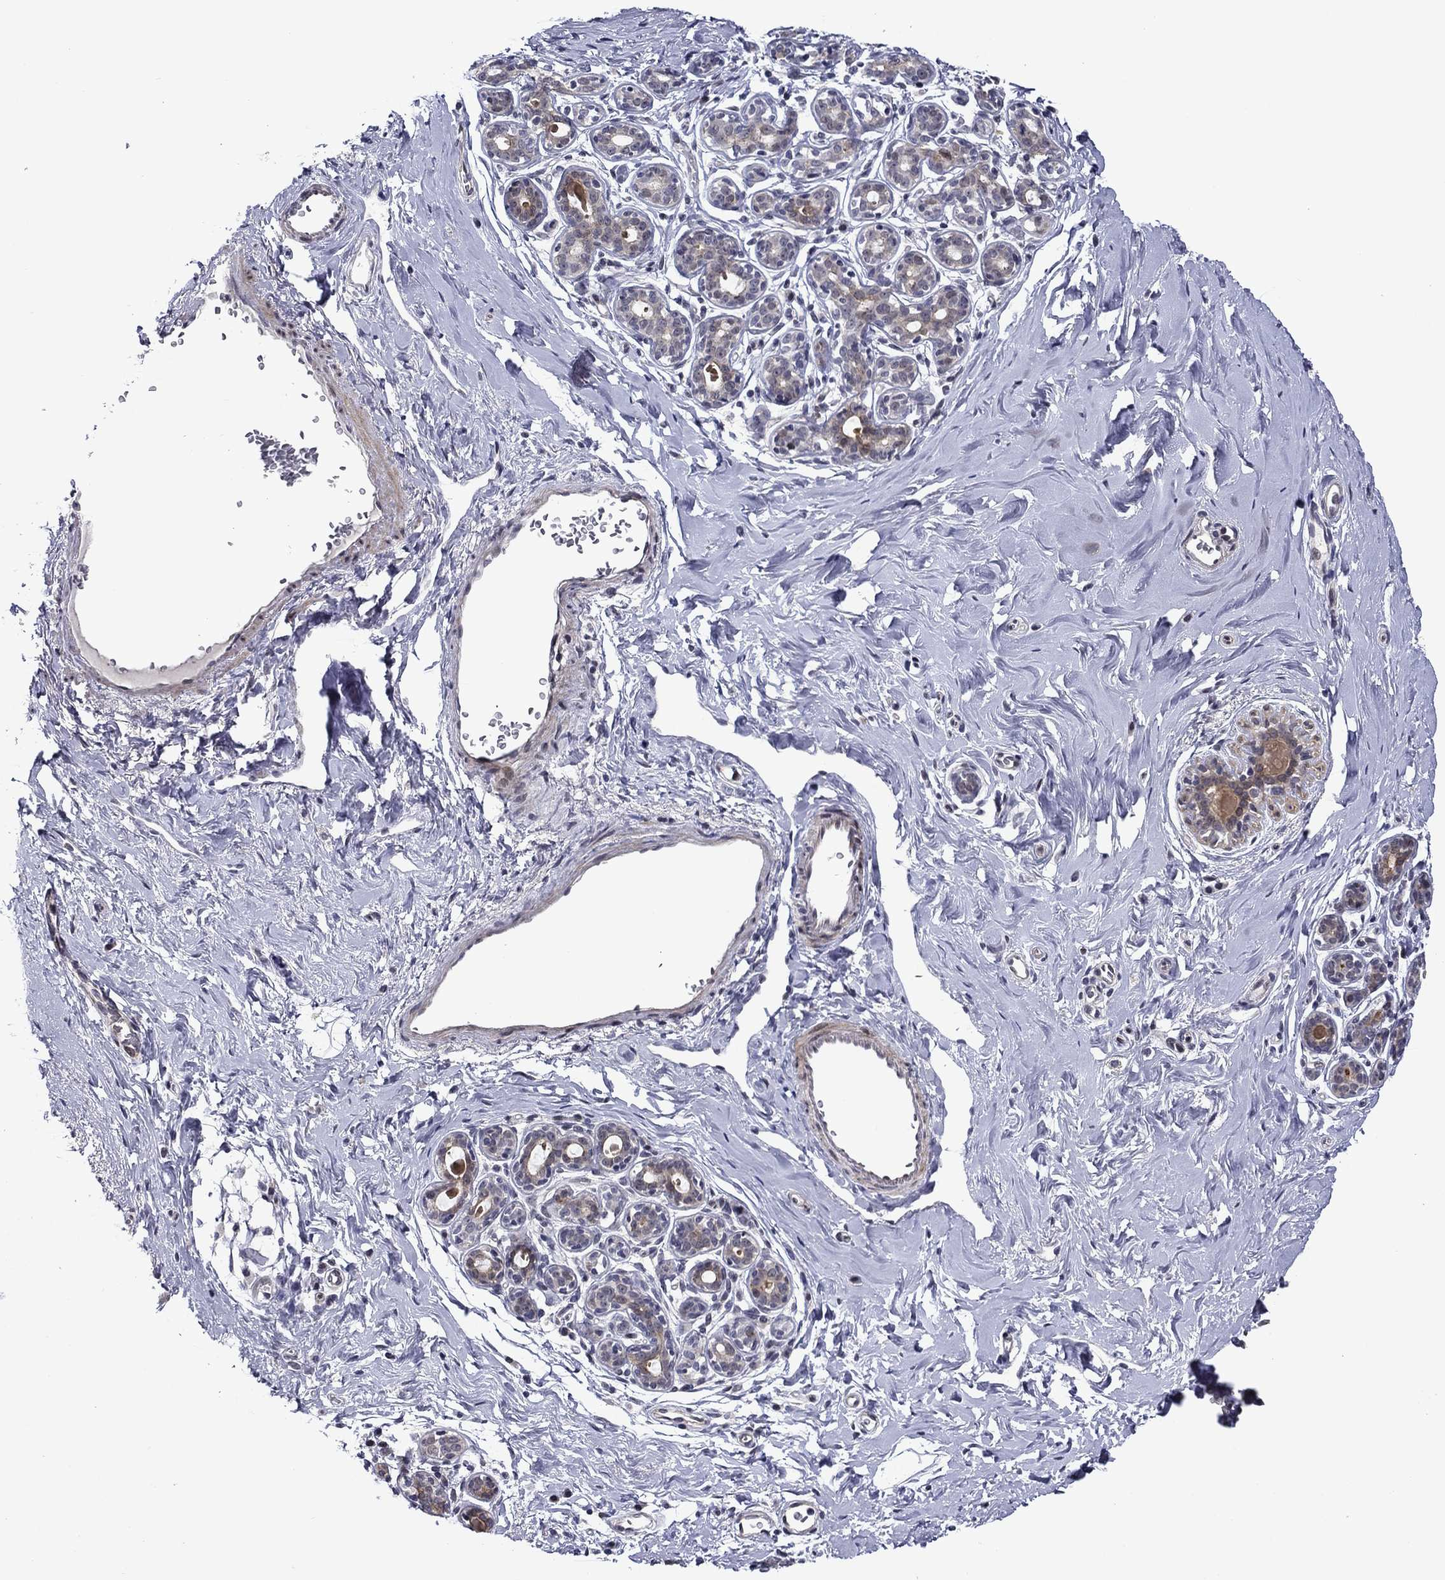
{"staining": {"intensity": "negative", "quantity": "none", "location": "none"}, "tissue": "breast", "cell_type": "Adipocytes", "image_type": "normal", "snomed": [{"axis": "morphology", "description": "Normal tissue, NOS"}, {"axis": "topography", "description": "Skin"}, {"axis": "topography", "description": "Breast"}], "caption": "Immunohistochemistry (IHC) photomicrograph of benign breast stained for a protein (brown), which exhibits no expression in adipocytes.", "gene": "B3GAT1", "patient": {"sex": "female", "age": 43}}